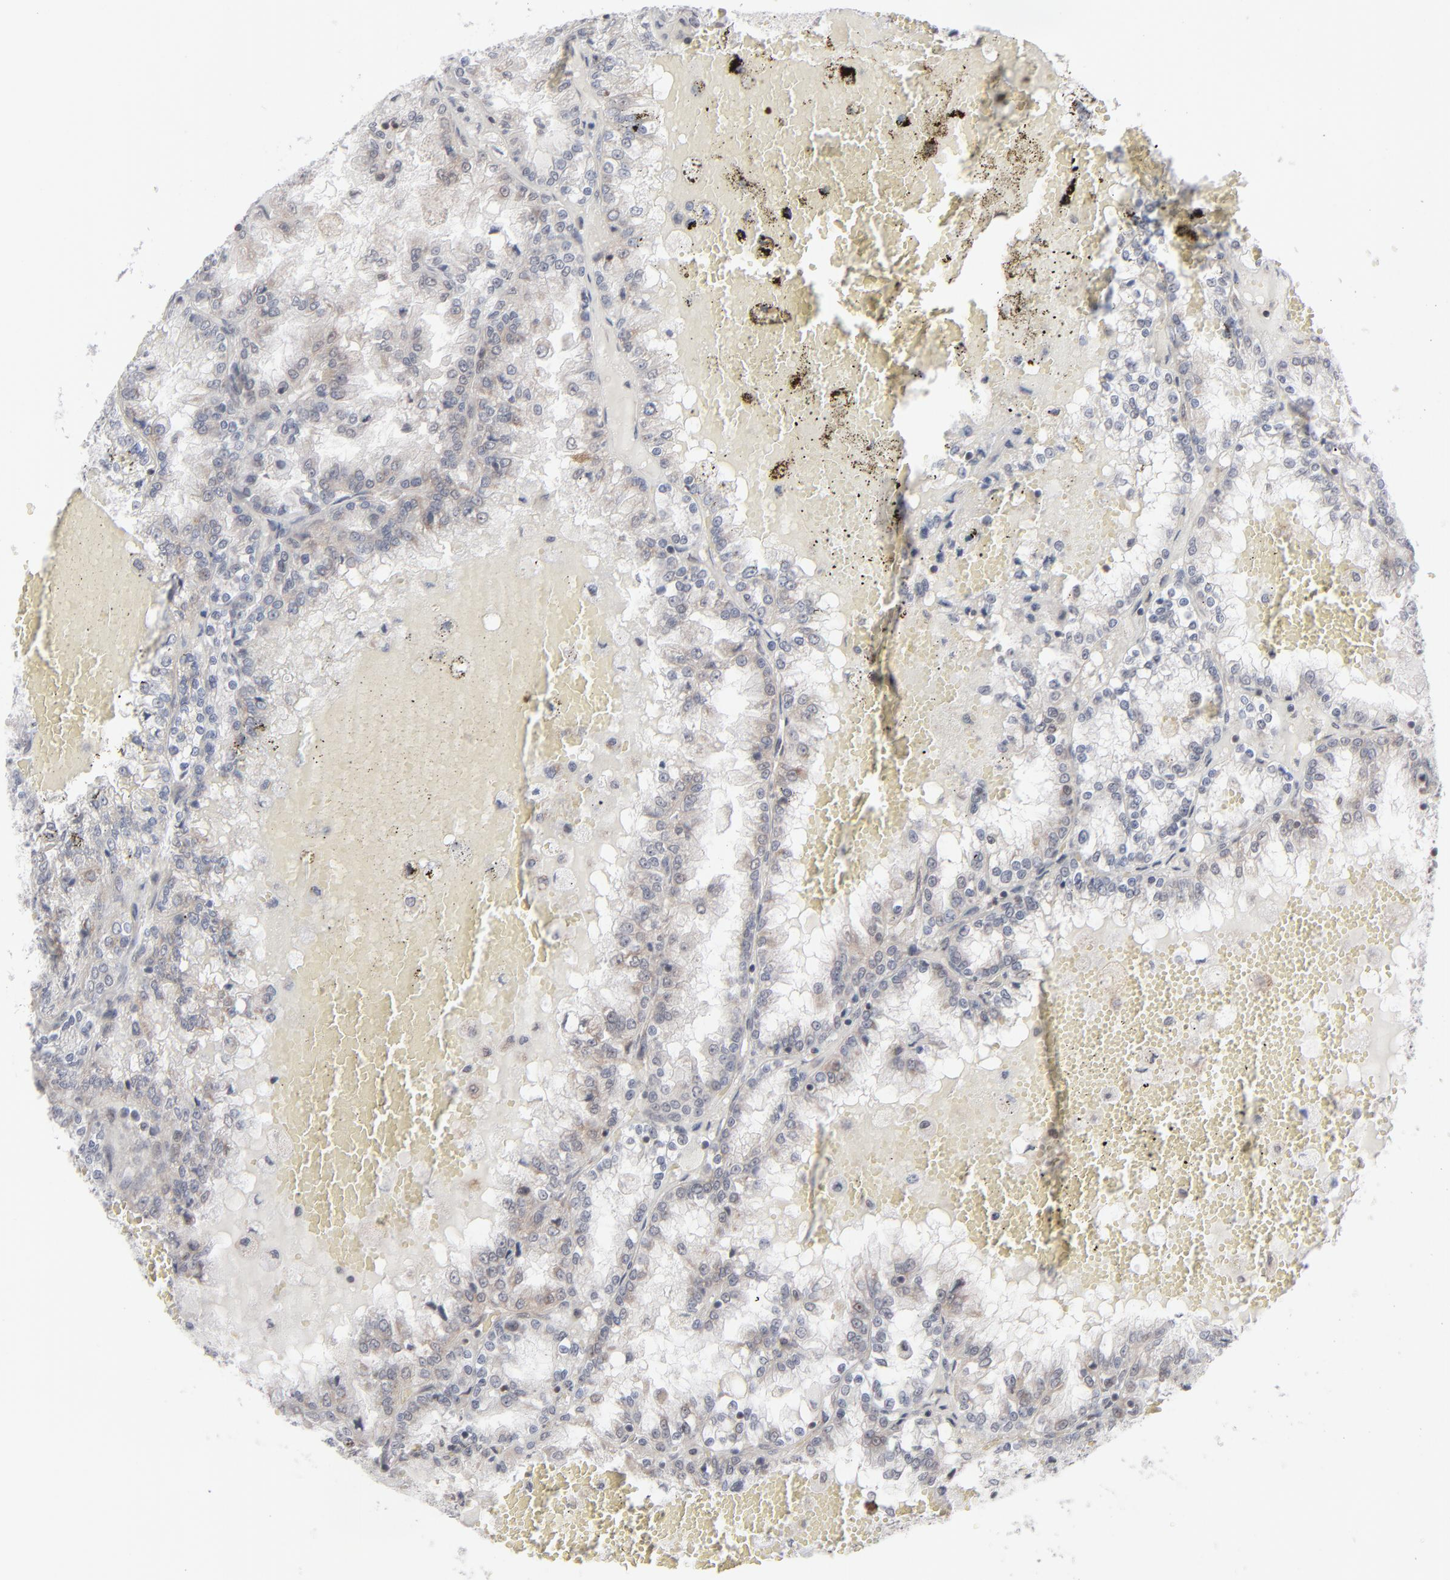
{"staining": {"intensity": "weak", "quantity": "25%-75%", "location": "cytoplasmic/membranous"}, "tissue": "renal cancer", "cell_type": "Tumor cells", "image_type": "cancer", "snomed": [{"axis": "morphology", "description": "Adenocarcinoma, NOS"}, {"axis": "topography", "description": "Kidney"}], "caption": "Adenocarcinoma (renal) stained with DAB immunohistochemistry (IHC) exhibits low levels of weak cytoplasmic/membranous expression in about 25%-75% of tumor cells.", "gene": "POF1B", "patient": {"sex": "female", "age": 56}}